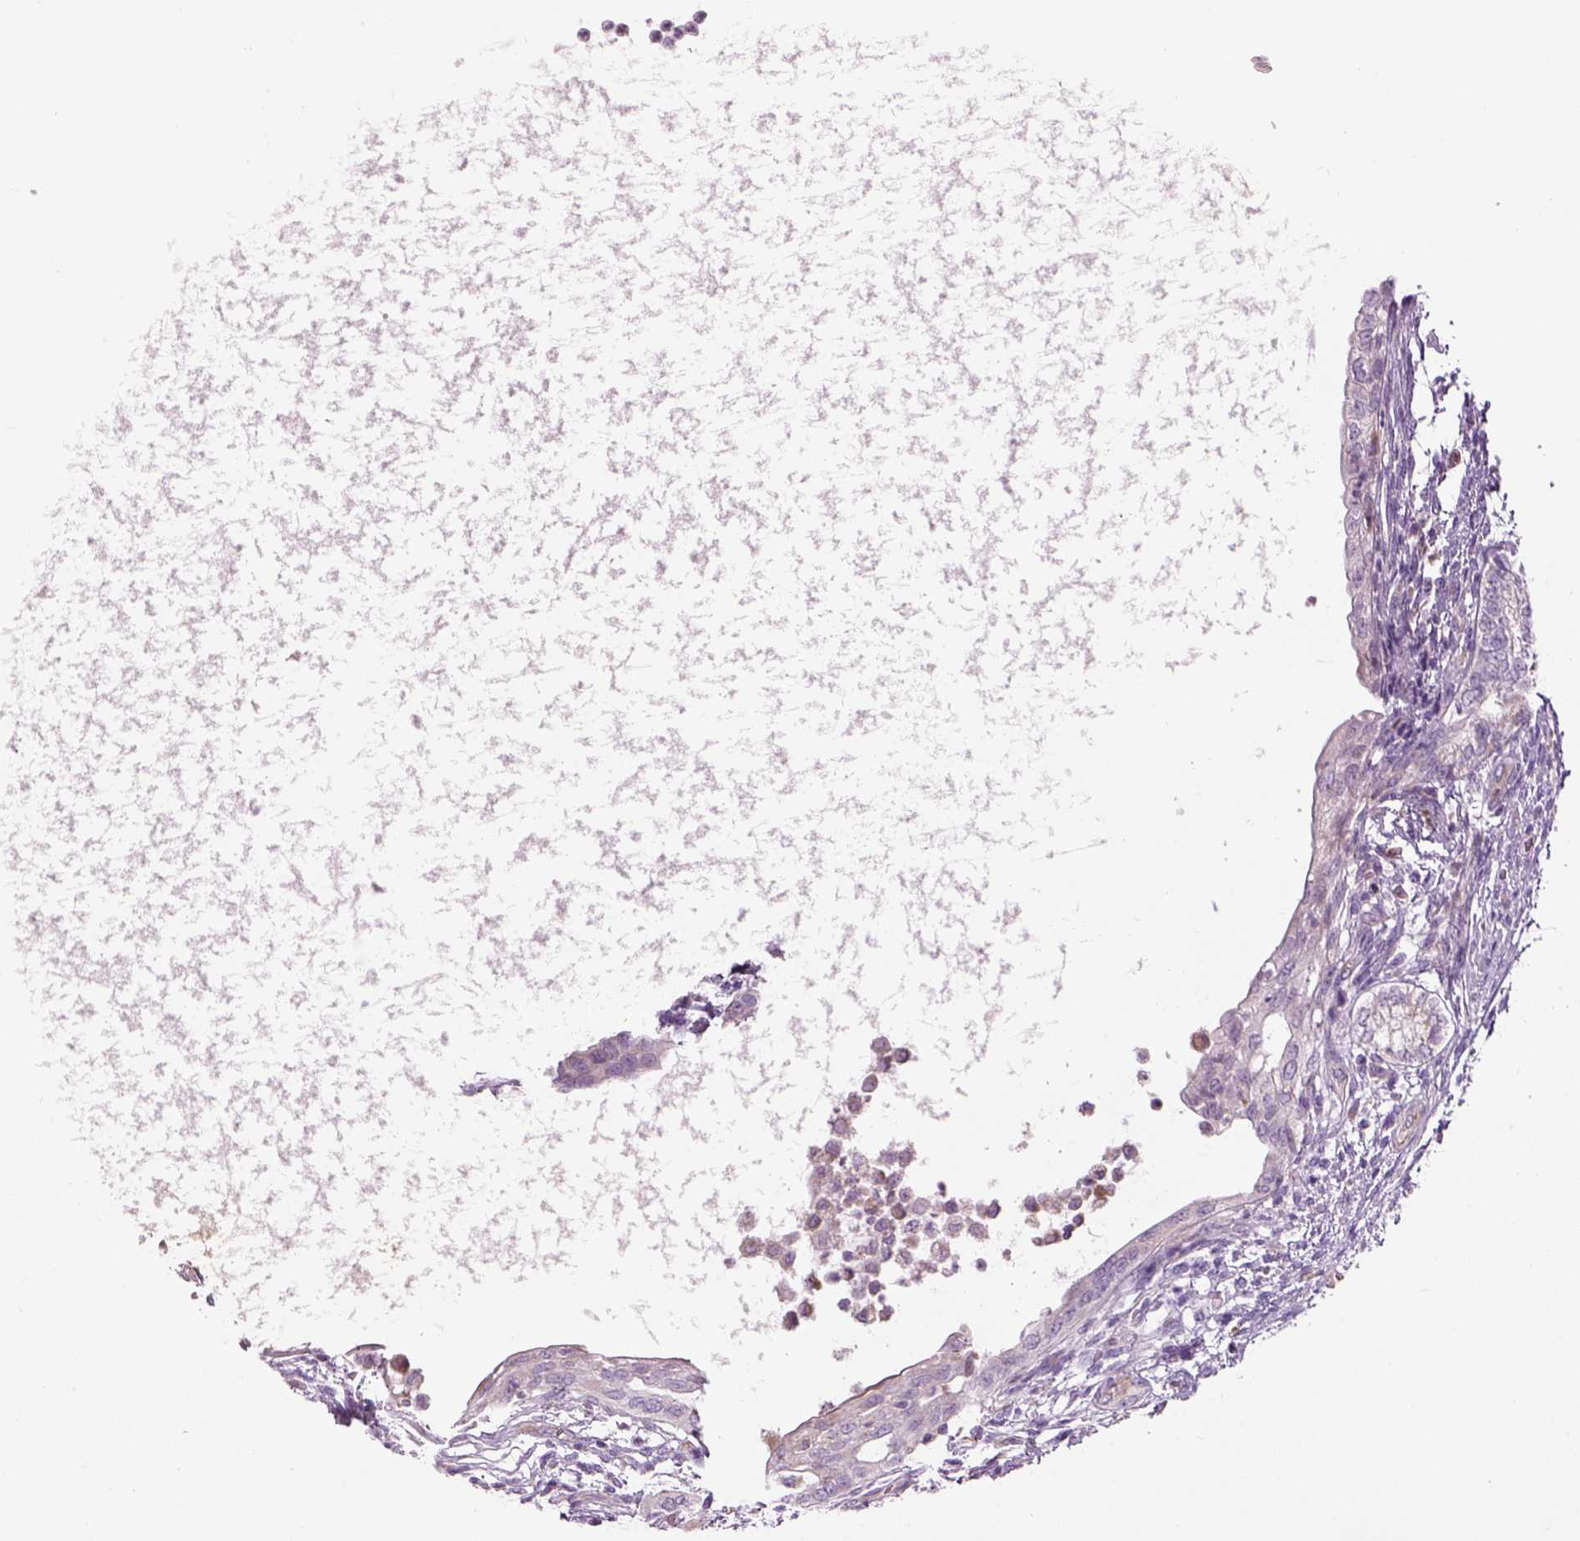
{"staining": {"intensity": "weak", "quantity": "<25%", "location": "cytoplasmic/membranous"}, "tissue": "testis cancer", "cell_type": "Tumor cells", "image_type": "cancer", "snomed": [{"axis": "morphology", "description": "Carcinoma, Embryonal, NOS"}, {"axis": "topography", "description": "Testis"}], "caption": "Image shows no protein staining in tumor cells of testis embryonal carcinoma tissue. (DAB immunohistochemistry visualized using brightfield microscopy, high magnification).", "gene": "IFT52", "patient": {"sex": "male", "age": 26}}